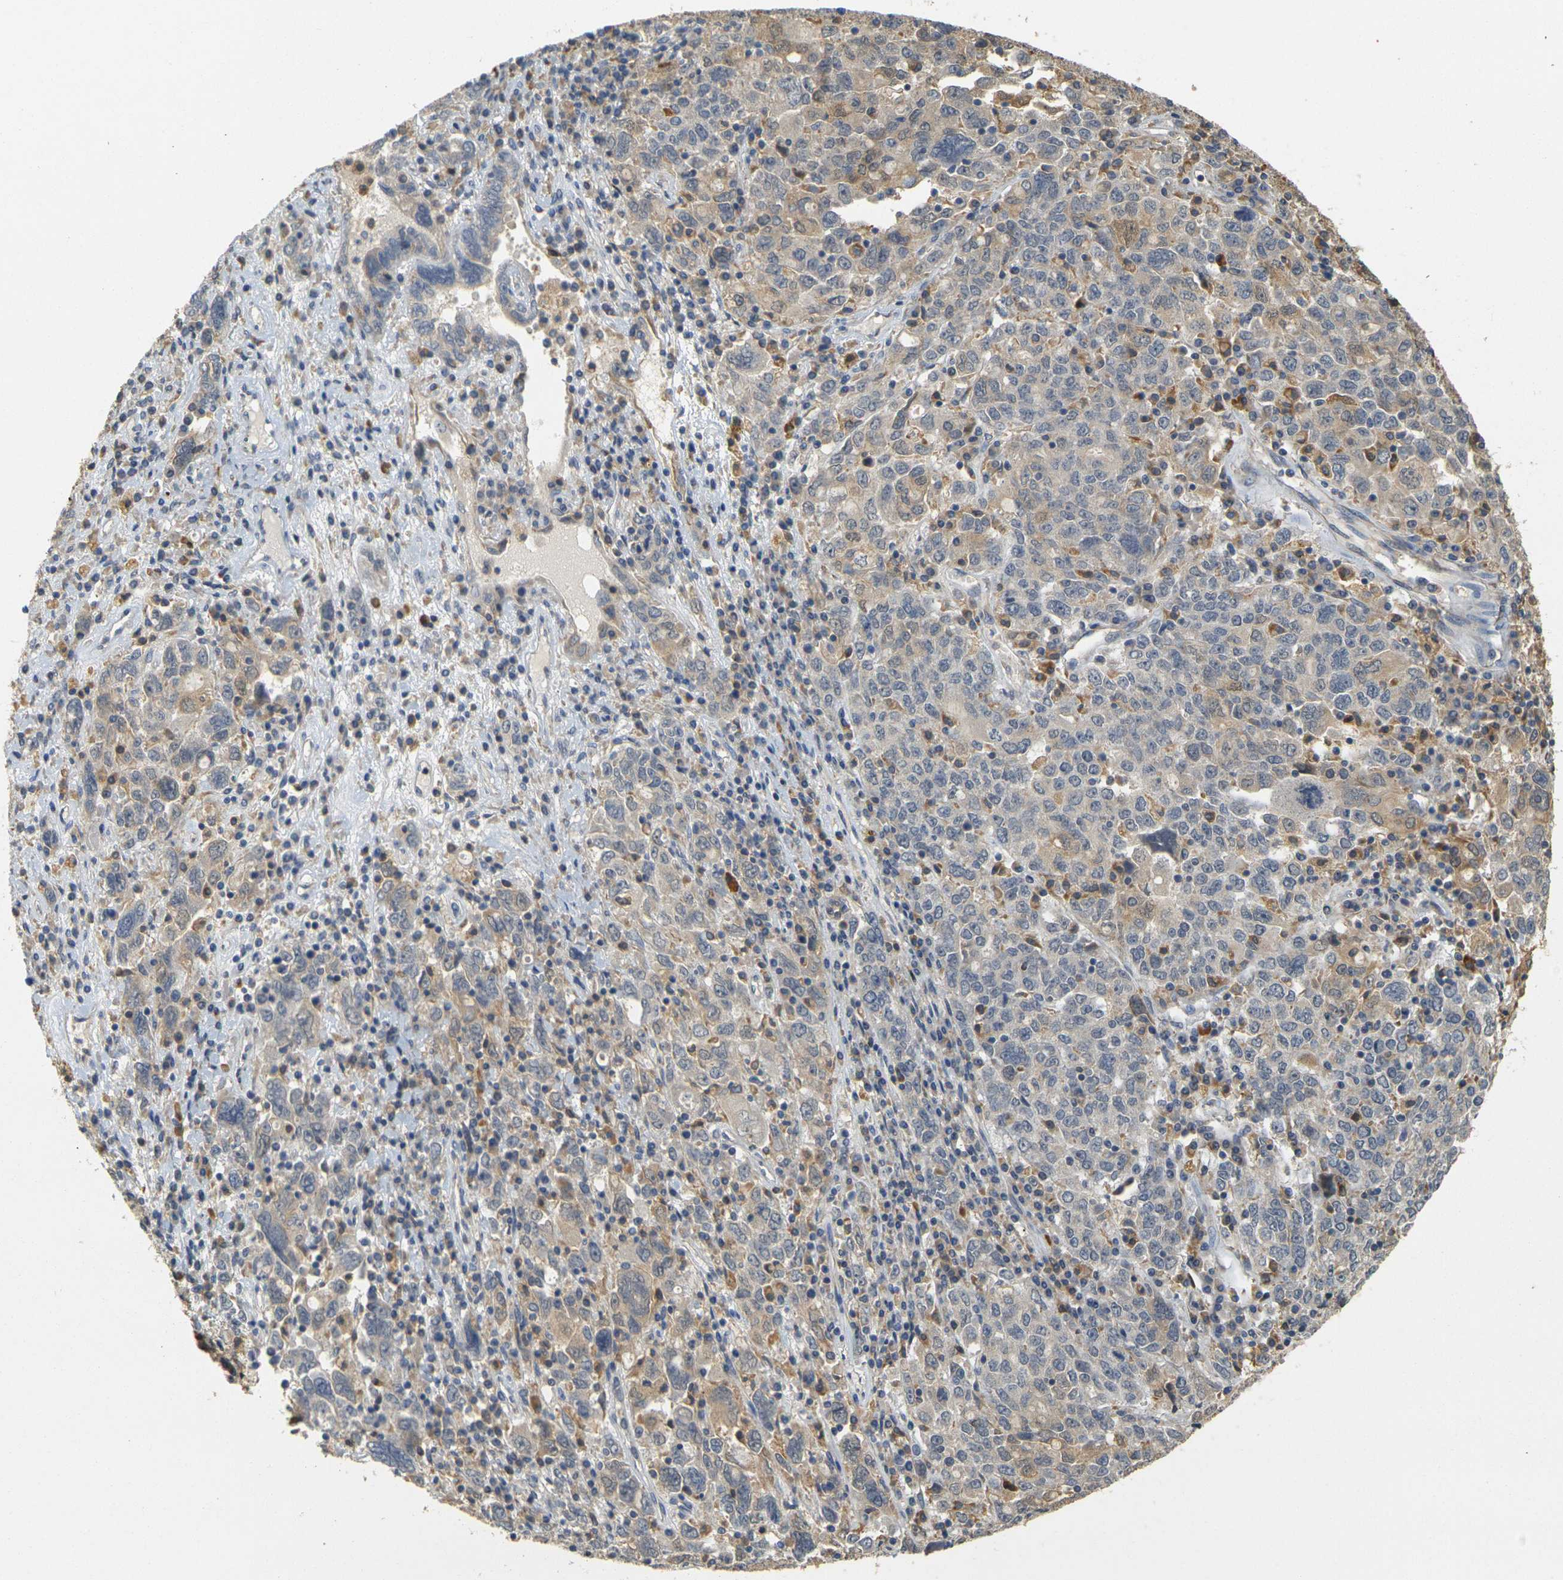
{"staining": {"intensity": "weak", "quantity": ">75%", "location": "cytoplasmic/membranous"}, "tissue": "ovarian cancer", "cell_type": "Tumor cells", "image_type": "cancer", "snomed": [{"axis": "morphology", "description": "Carcinoma, endometroid"}, {"axis": "topography", "description": "Ovary"}], "caption": "IHC of human ovarian cancer (endometroid carcinoma) demonstrates low levels of weak cytoplasmic/membranous positivity in approximately >75% of tumor cells. The protein is shown in brown color, while the nuclei are stained blue.", "gene": "GDAP1", "patient": {"sex": "female", "age": 62}}